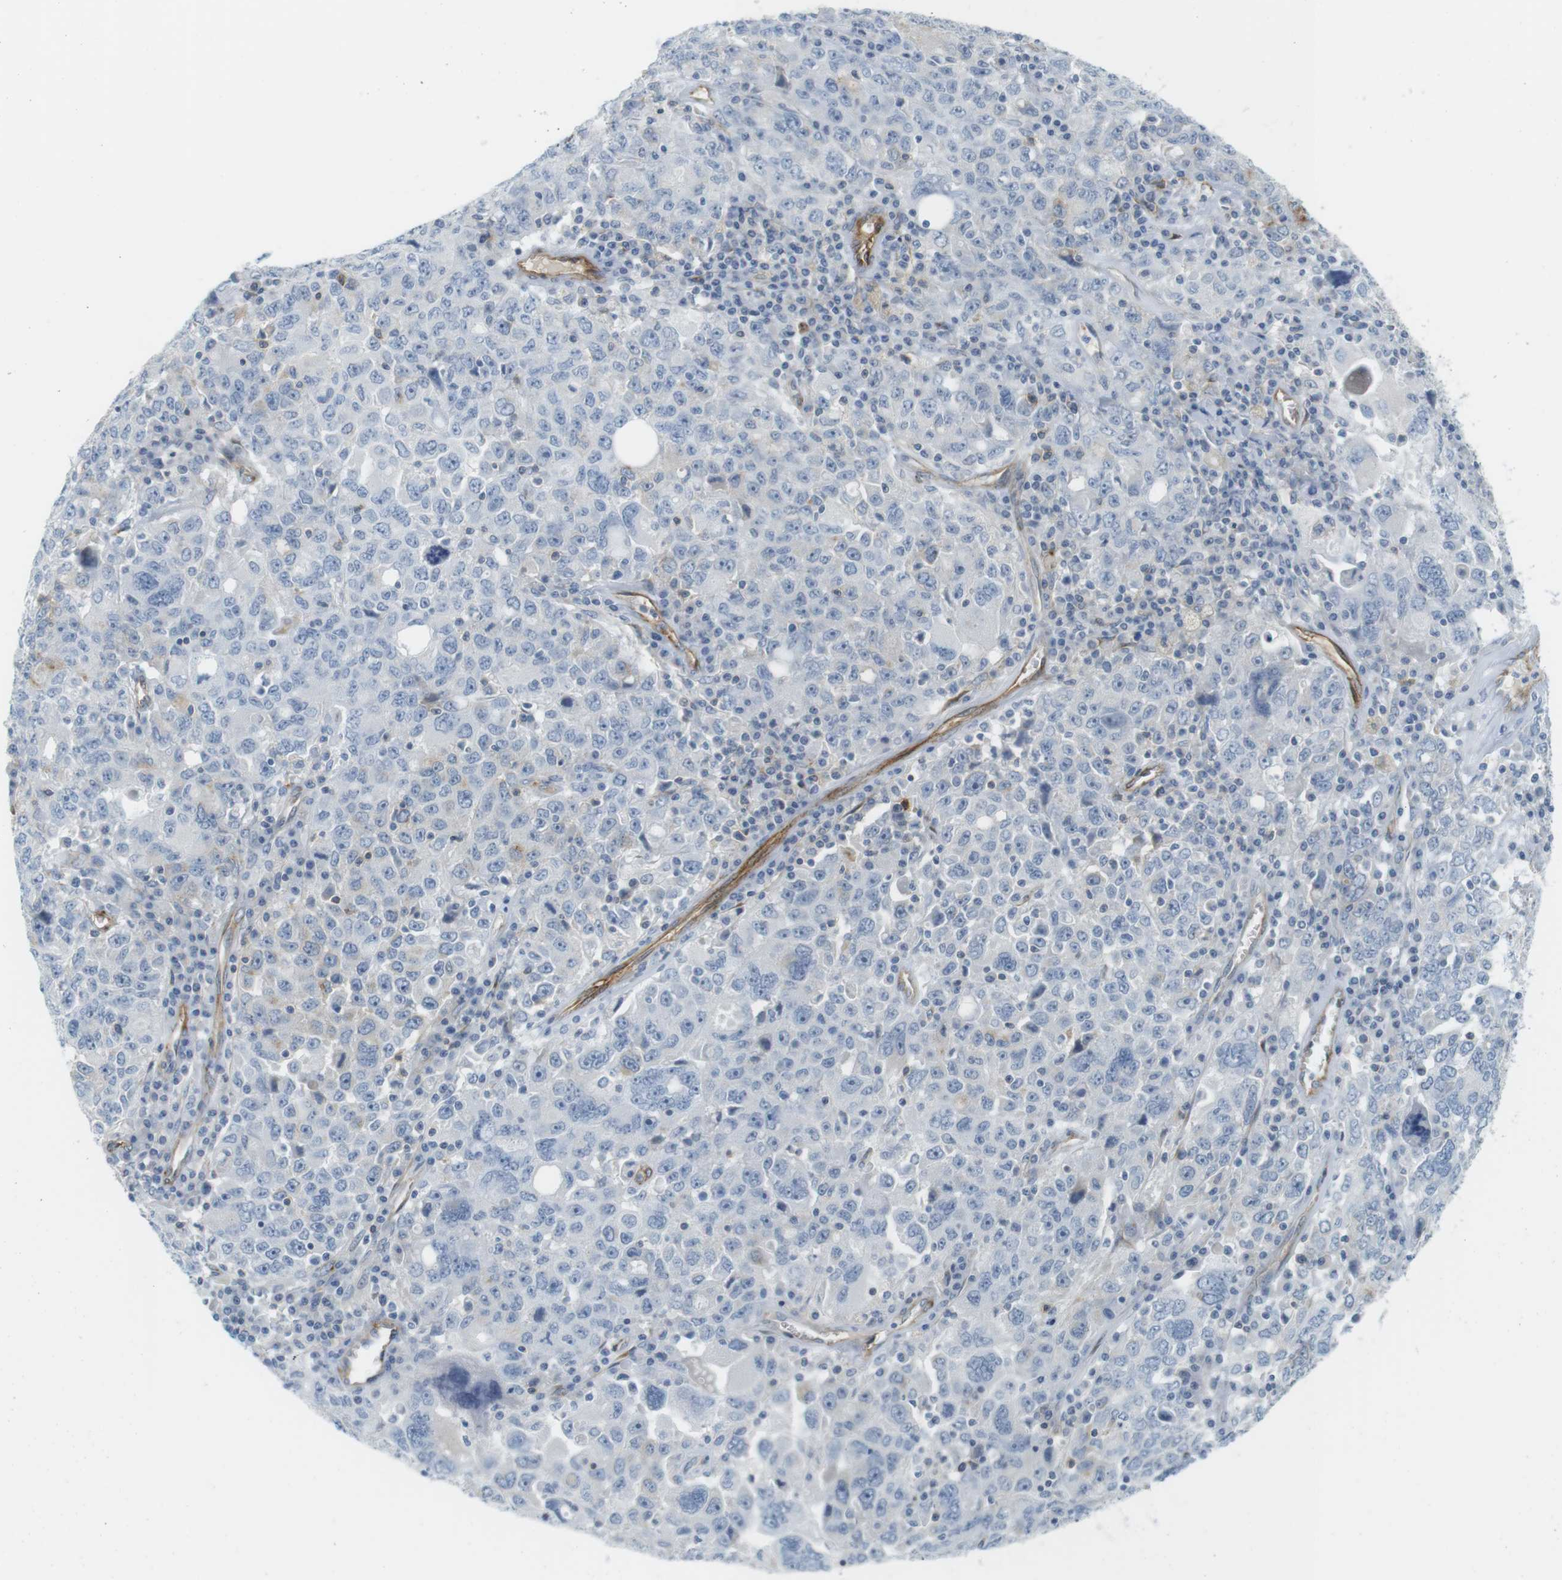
{"staining": {"intensity": "negative", "quantity": "none", "location": "none"}, "tissue": "ovarian cancer", "cell_type": "Tumor cells", "image_type": "cancer", "snomed": [{"axis": "morphology", "description": "Carcinoma, endometroid"}, {"axis": "topography", "description": "Ovary"}], "caption": "Immunohistochemistry histopathology image of ovarian cancer stained for a protein (brown), which demonstrates no staining in tumor cells.", "gene": "F2R", "patient": {"sex": "female", "age": 62}}